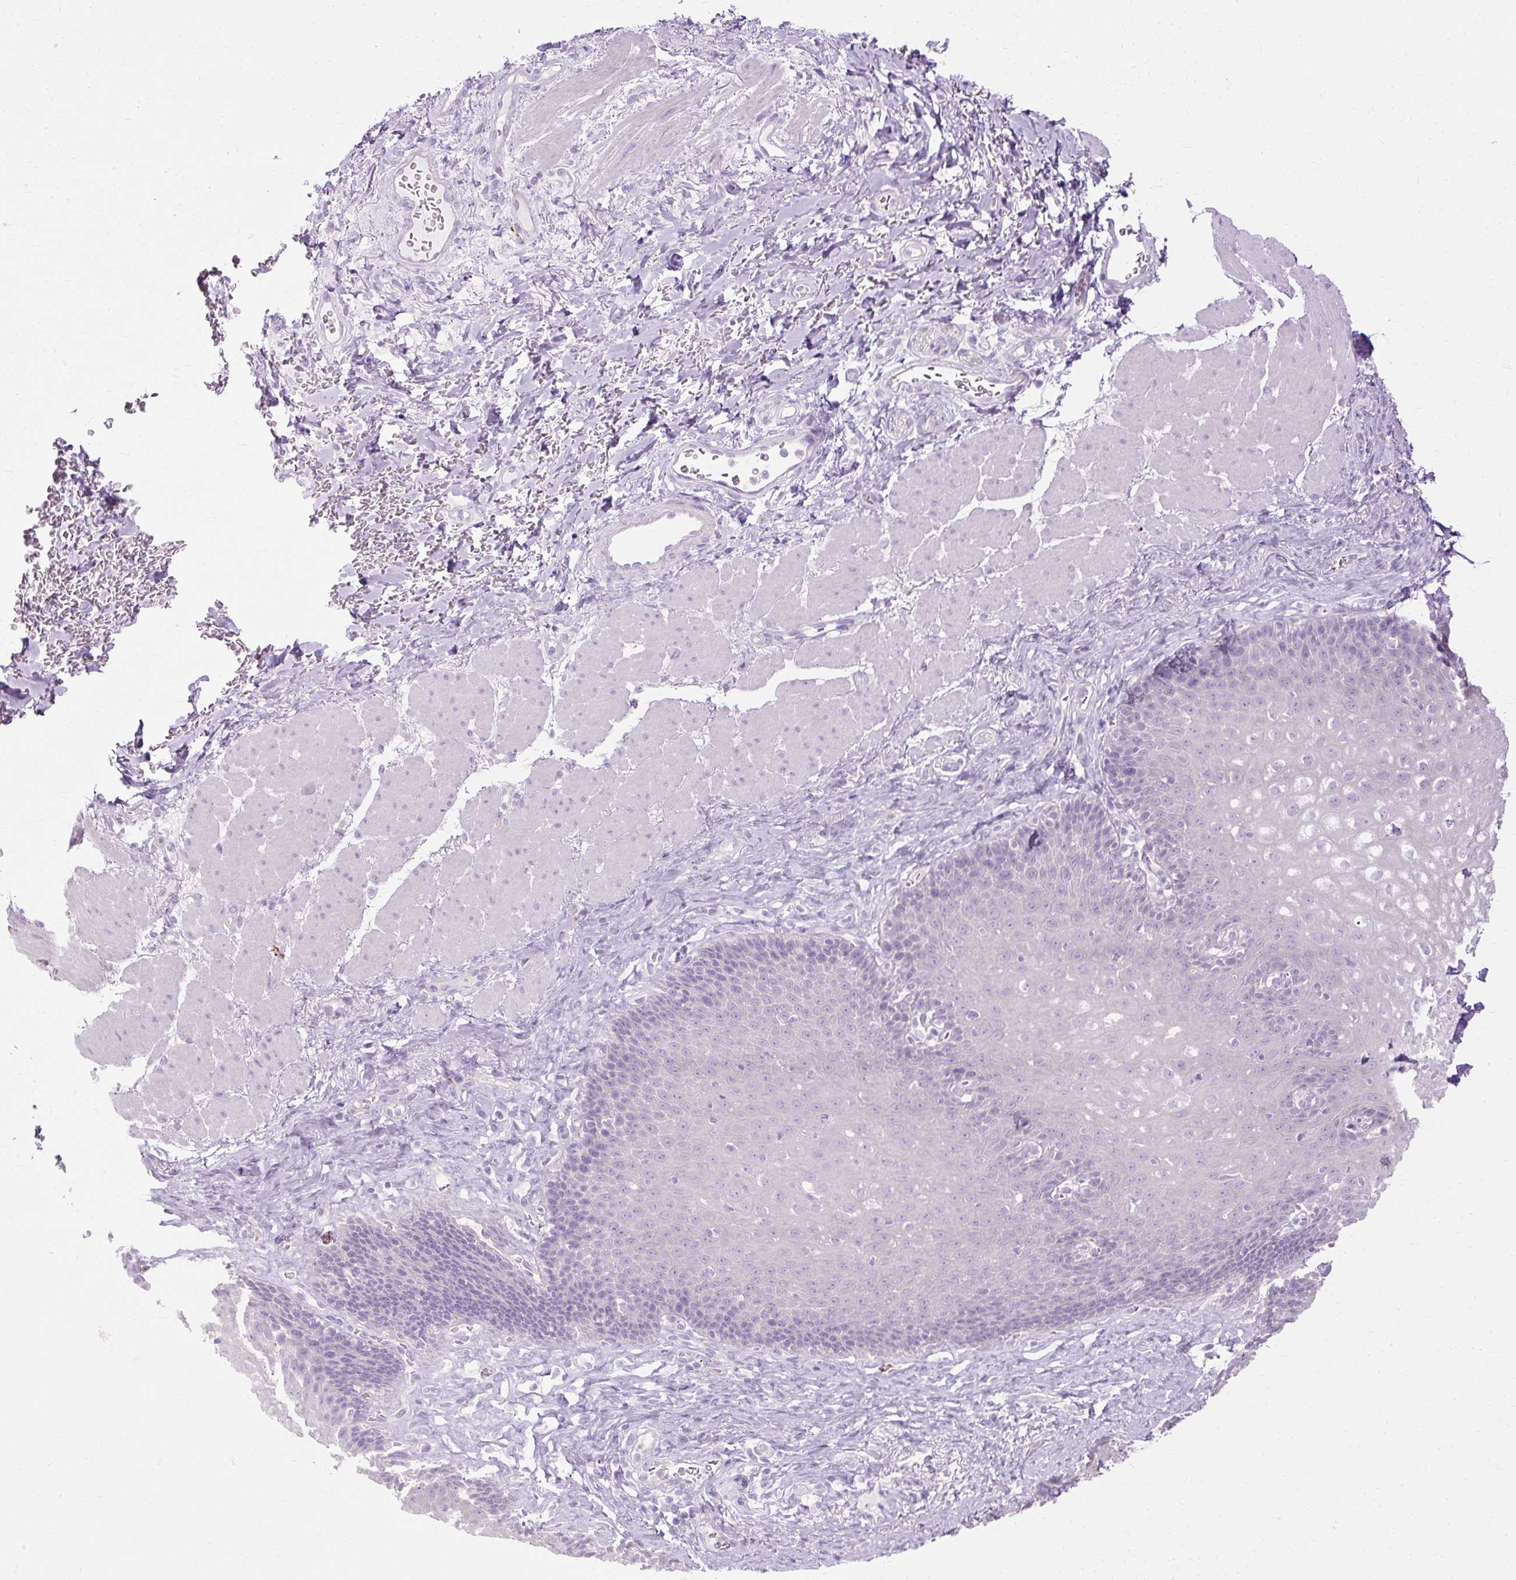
{"staining": {"intensity": "negative", "quantity": "none", "location": "none"}, "tissue": "esophagus", "cell_type": "Squamous epithelial cells", "image_type": "normal", "snomed": [{"axis": "morphology", "description": "Normal tissue, NOS"}, {"axis": "topography", "description": "Esophagus"}], "caption": "Immunohistochemistry (IHC) photomicrograph of normal esophagus: human esophagus stained with DAB shows no significant protein positivity in squamous epithelial cells. Nuclei are stained in blue.", "gene": "HSD11B1", "patient": {"sex": "female", "age": 66}}